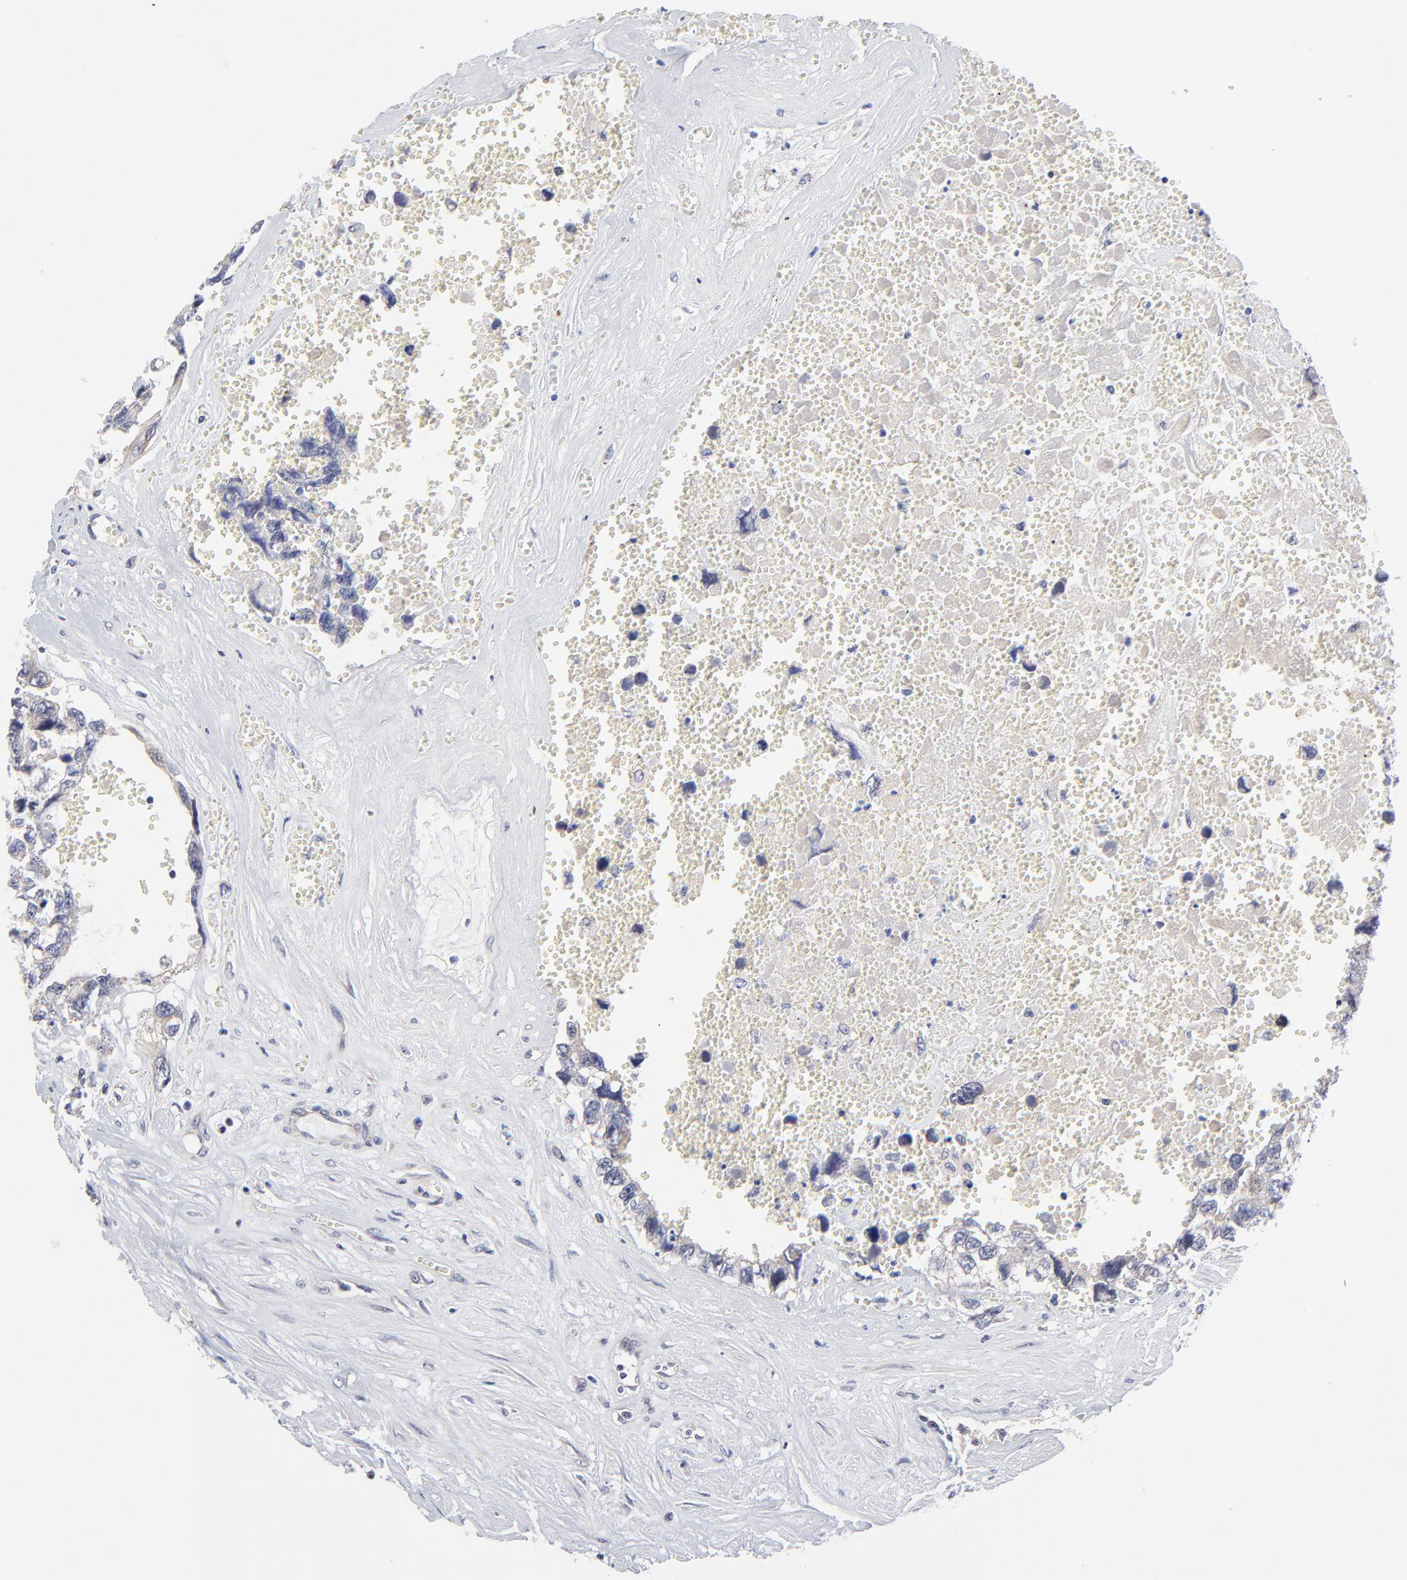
{"staining": {"intensity": "negative", "quantity": "none", "location": "none"}, "tissue": "testis cancer", "cell_type": "Tumor cells", "image_type": "cancer", "snomed": [{"axis": "morphology", "description": "Carcinoma, Embryonal, NOS"}, {"axis": "topography", "description": "Testis"}], "caption": "Immunohistochemical staining of embryonal carcinoma (testis) reveals no significant positivity in tumor cells. (DAB immunohistochemistry (IHC) visualized using brightfield microscopy, high magnification).", "gene": "FBXO8", "patient": {"sex": "male", "age": 31}}